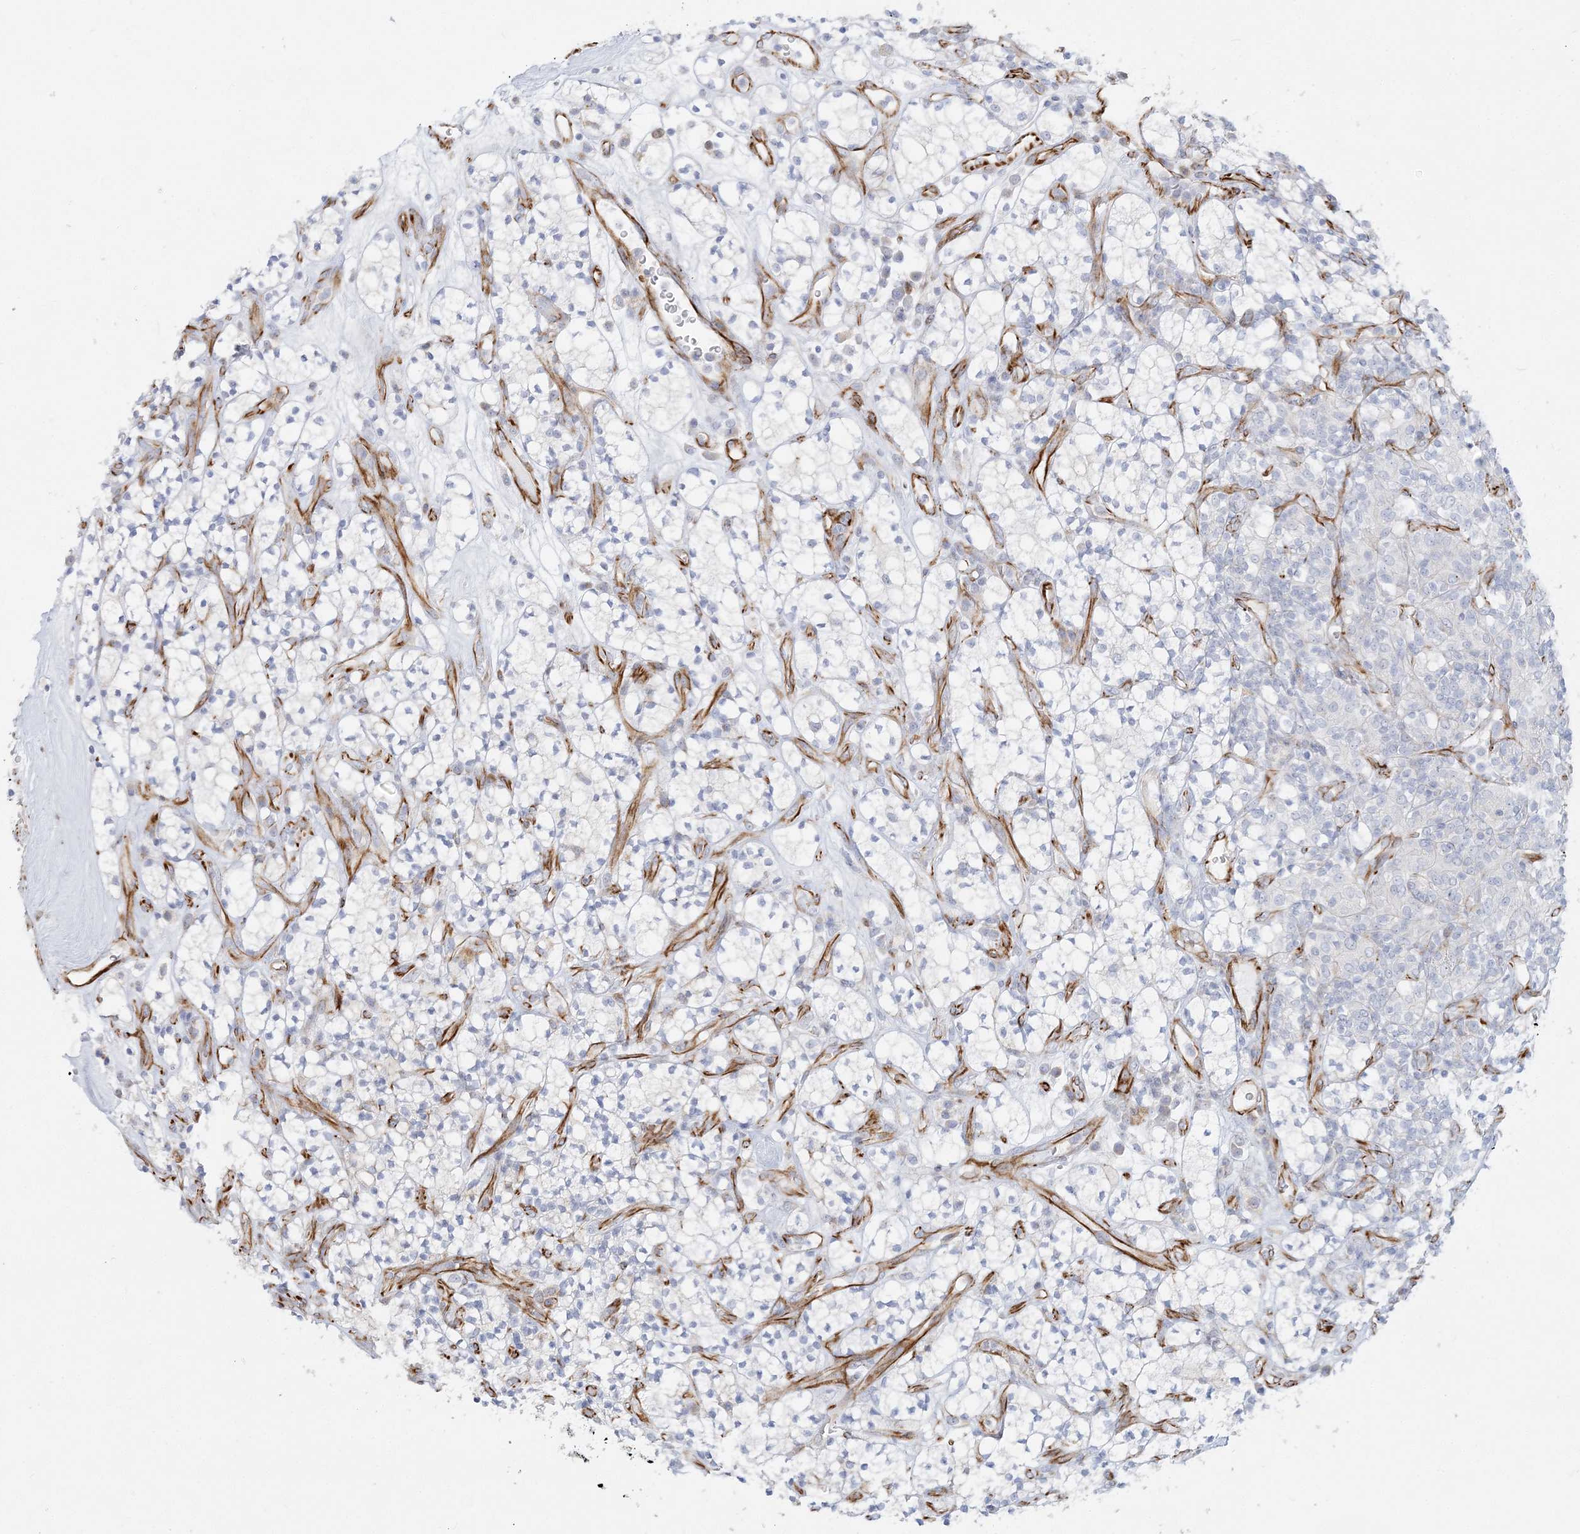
{"staining": {"intensity": "negative", "quantity": "none", "location": "none"}, "tissue": "renal cancer", "cell_type": "Tumor cells", "image_type": "cancer", "snomed": [{"axis": "morphology", "description": "Adenocarcinoma, NOS"}, {"axis": "topography", "description": "Kidney"}], "caption": "The histopathology image demonstrates no staining of tumor cells in renal cancer.", "gene": "PPIL6", "patient": {"sex": "male", "age": 77}}